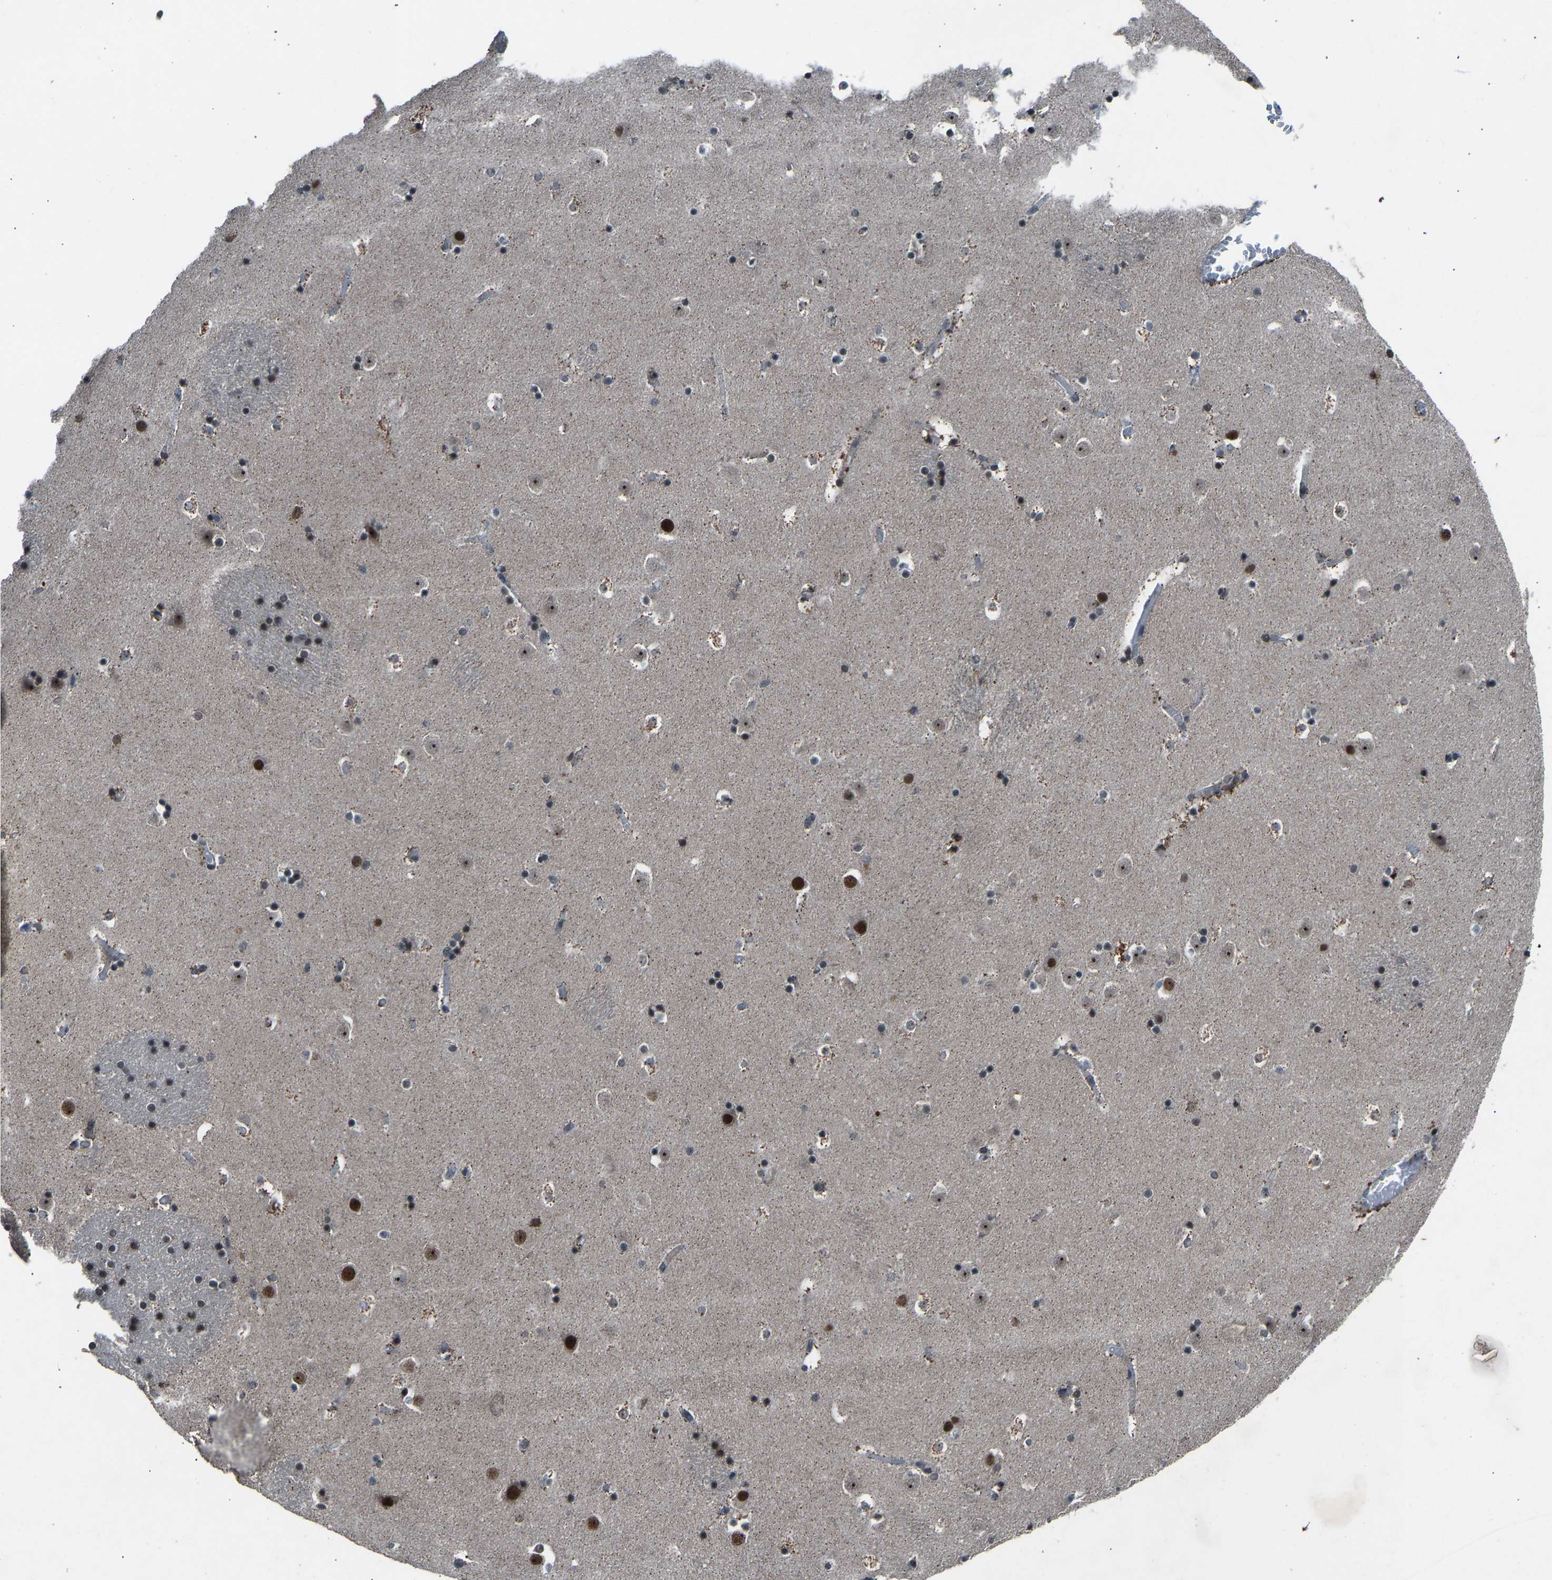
{"staining": {"intensity": "strong", "quantity": "<25%", "location": "nuclear"}, "tissue": "caudate", "cell_type": "Glial cells", "image_type": "normal", "snomed": [{"axis": "morphology", "description": "Normal tissue, NOS"}, {"axis": "topography", "description": "Lateral ventricle wall"}], "caption": "IHC of unremarkable caudate shows medium levels of strong nuclear staining in about <25% of glial cells.", "gene": "SLC43A1", "patient": {"sex": "male", "age": 45}}